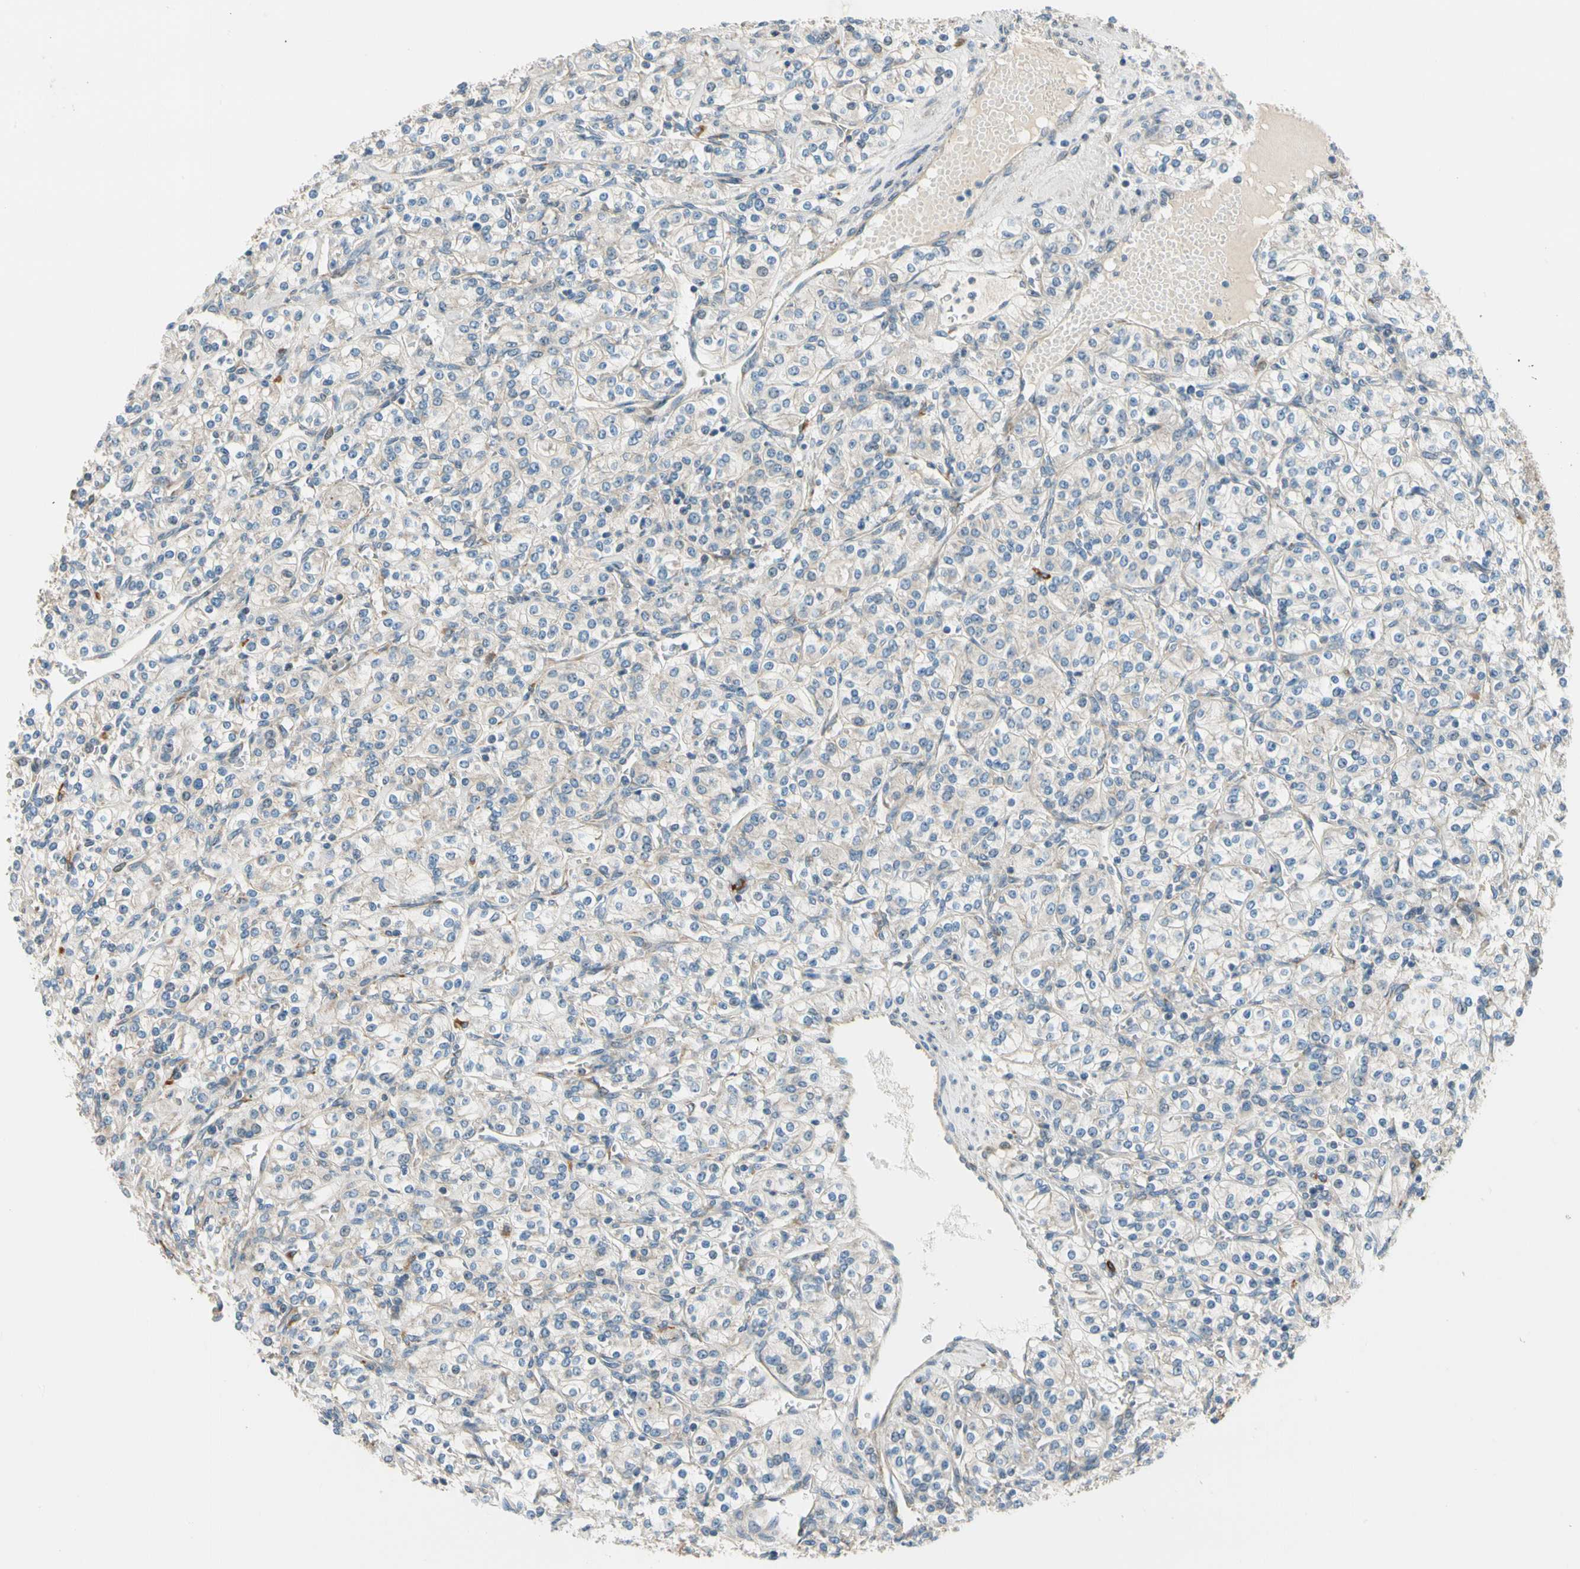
{"staining": {"intensity": "negative", "quantity": "none", "location": "none"}, "tissue": "renal cancer", "cell_type": "Tumor cells", "image_type": "cancer", "snomed": [{"axis": "morphology", "description": "Adenocarcinoma, NOS"}, {"axis": "topography", "description": "Kidney"}], "caption": "Tumor cells are negative for protein expression in human adenocarcinoma (renal). (Immunohistochemistry (ihc), brightfield microscopy, high magnification).", "gene": "MST1R", "patient": {"sex": "male", "age": 77}}